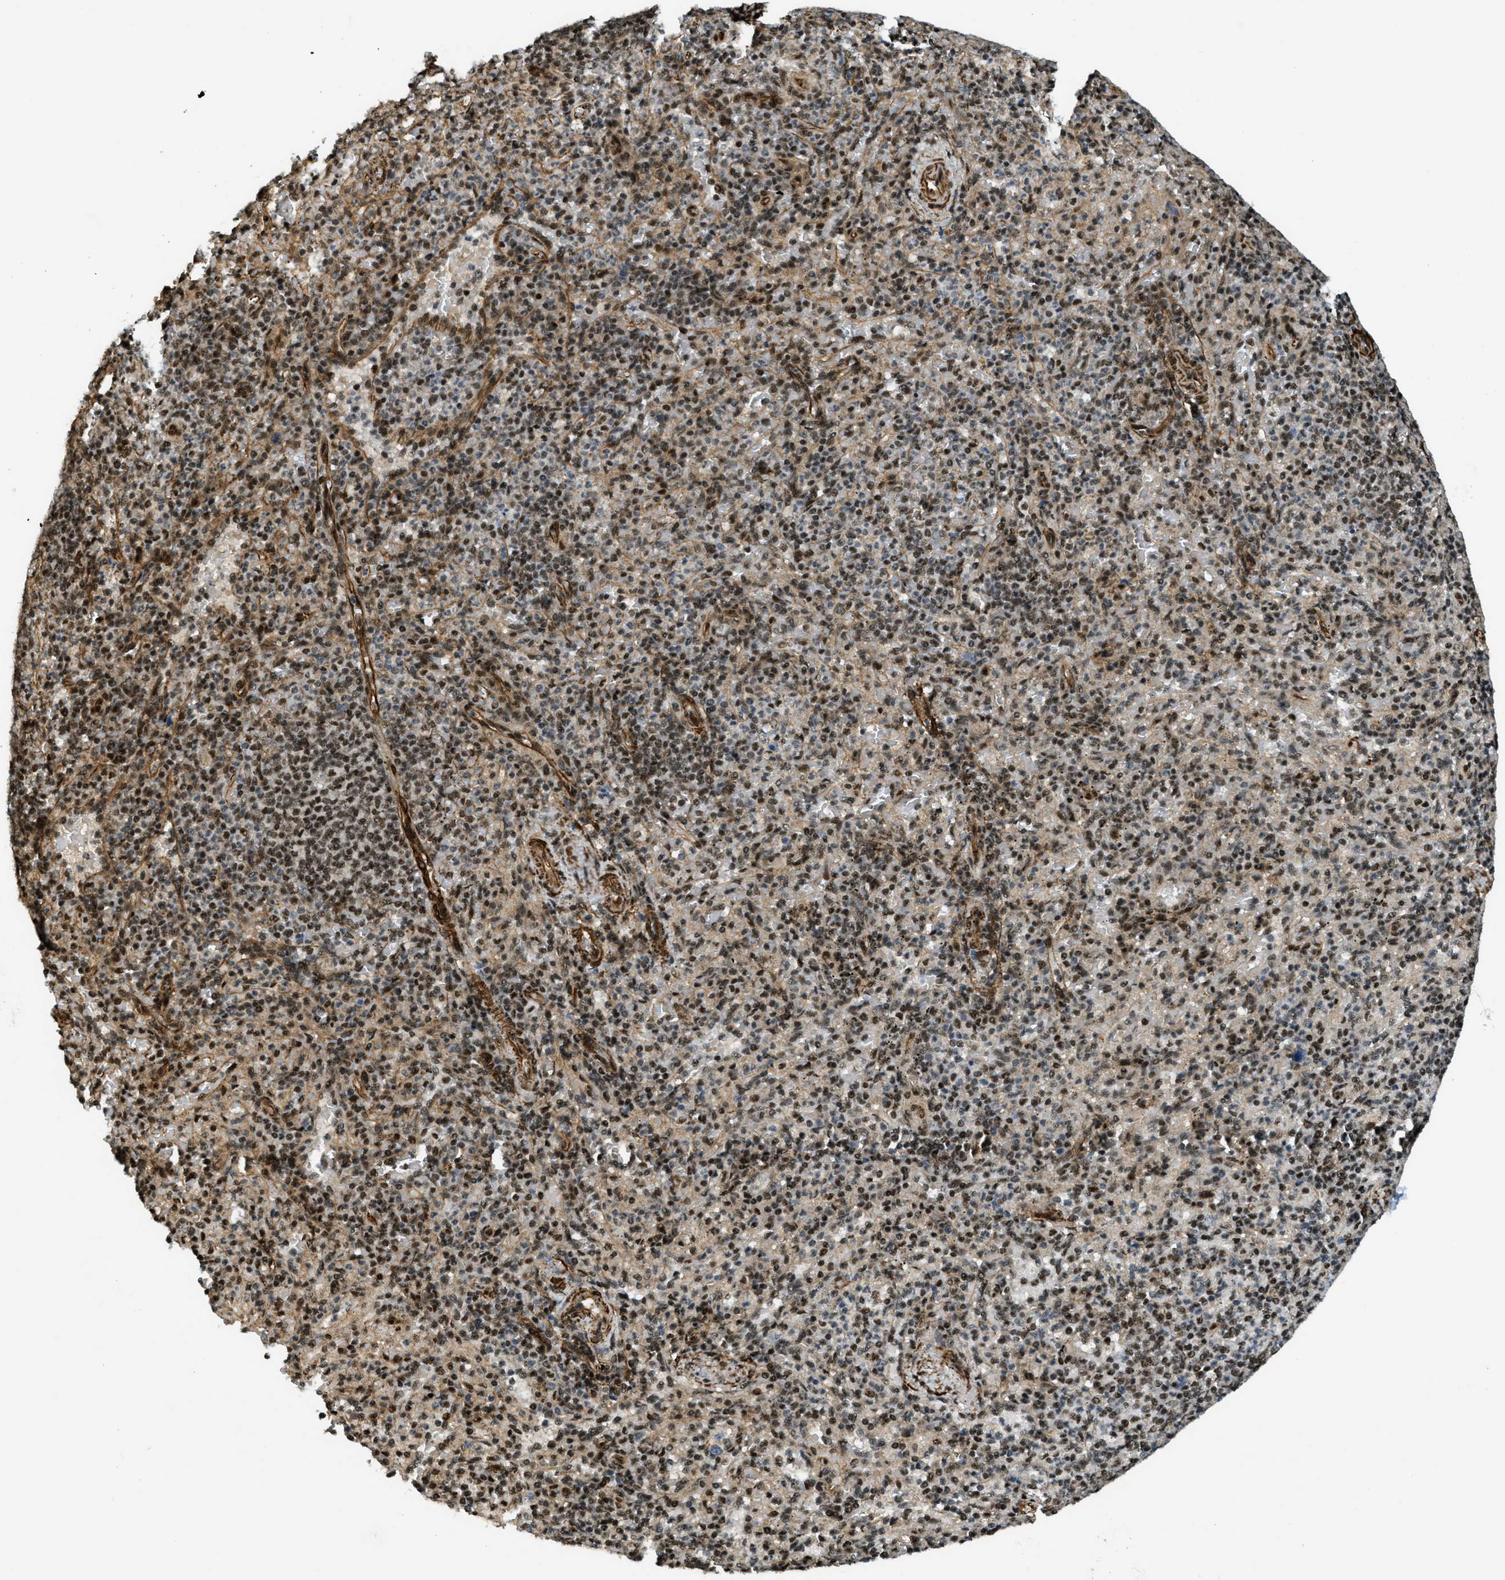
{"staining": {"intensity": "strong", "quantity": "25%-75%", "location": "nuclear"}, "tissue": "spleen", "cell_type": "Cells in red pulp", "image_type": "normal", "snomed": [{"axis": "morphology", "description": "Normal tissue, NOS"}, {"axis": "topography", "description": "Spleen"}], "caption": "This photomicrograph shows immunohistochemistry staining of normal human spleen, with high strong nuclear staining in approximately 25%-75% of cells in red pulp.", "gene": "CFAP36", "patient": {"sex": "female", "age": 74}}